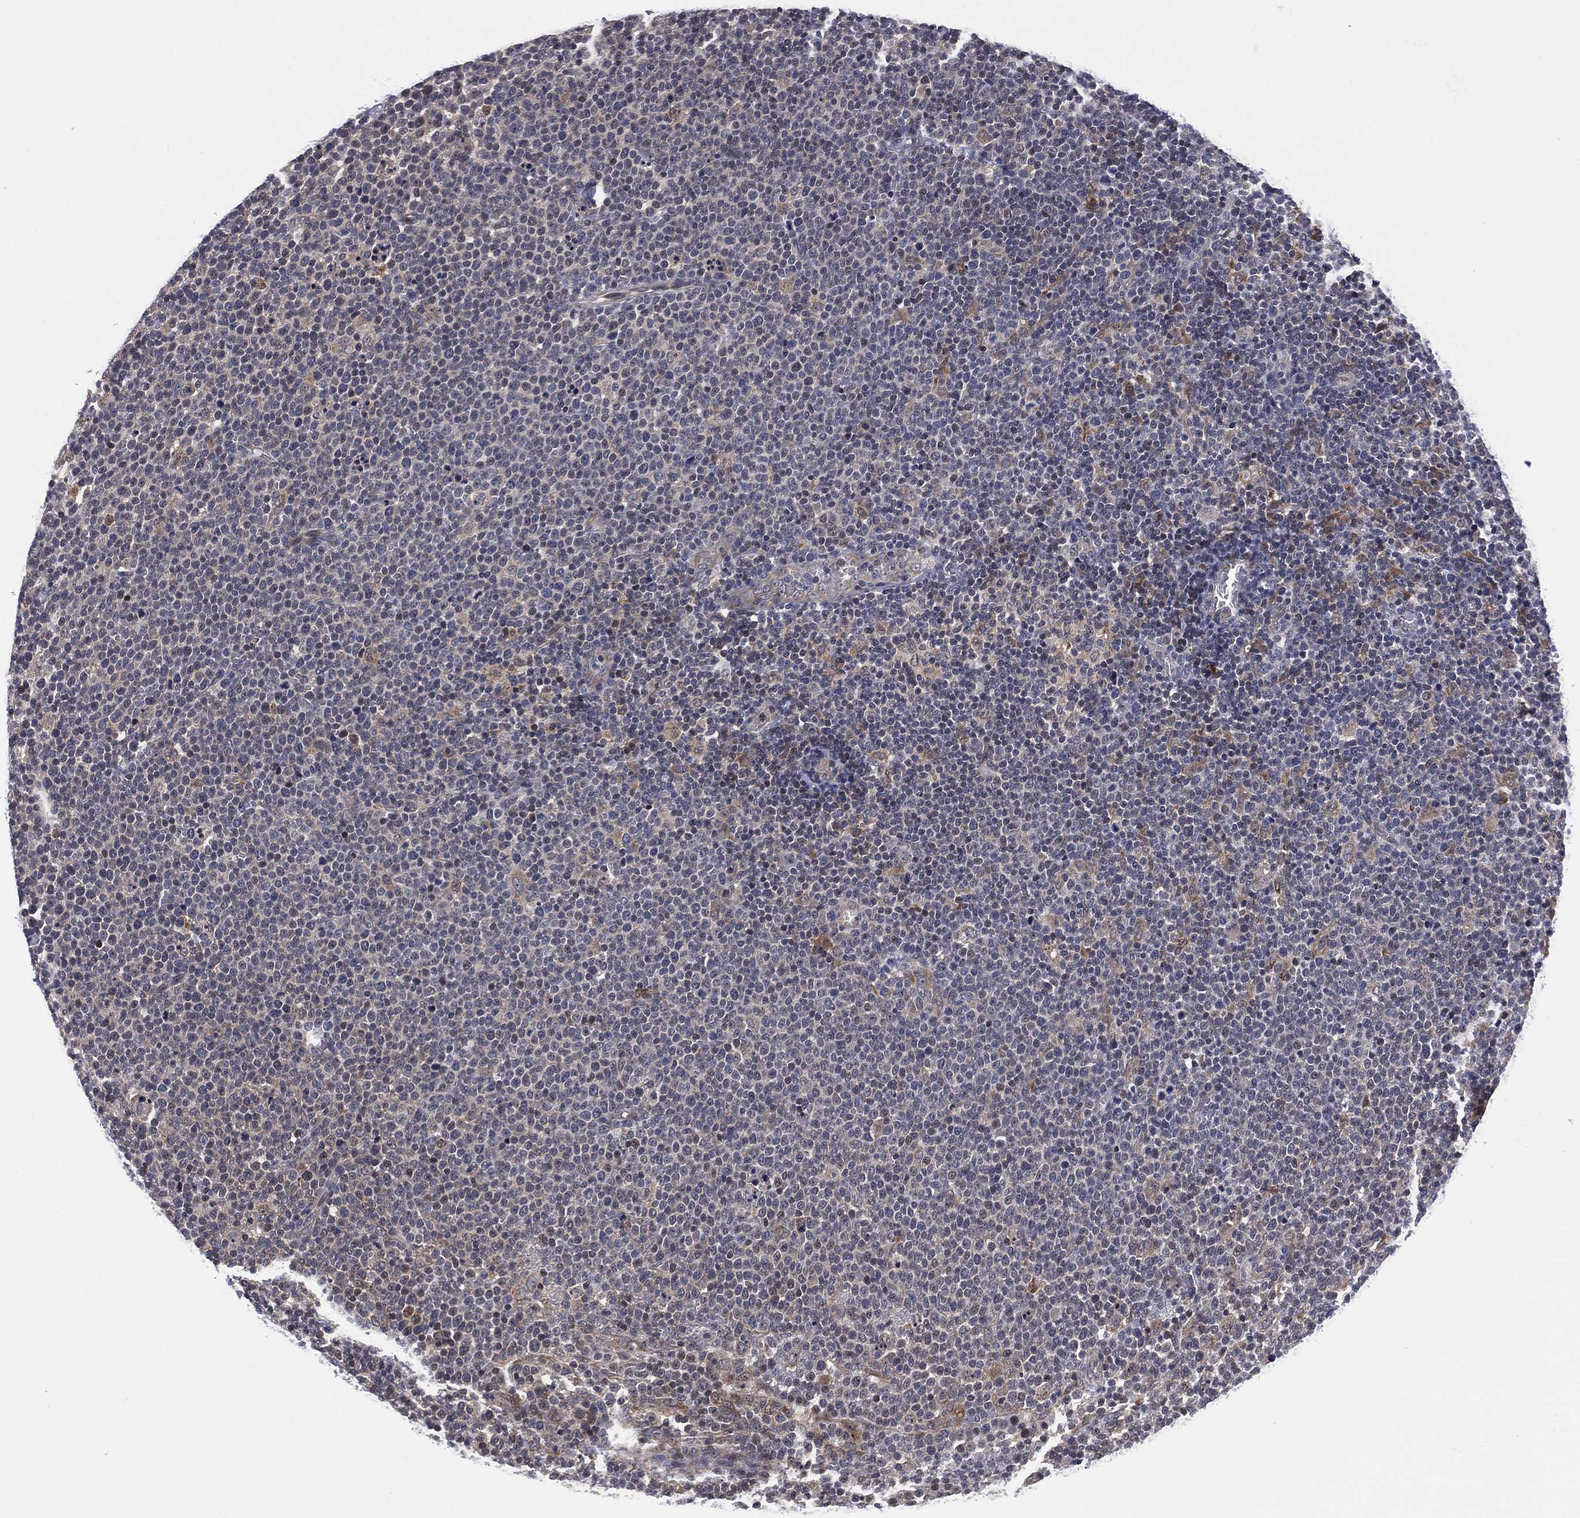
{"staining": {"intensity": "negative", "quantity": "none", "location": "none"}, "tissue": "lymphoma", "cell_type": "Tumor cells", "image_type": "cancer", "snomed": [{"axis": "morphology", "description": "Malignant lymphoma, non-Hodgkin's type, High grade"}, {"axis": "topography", "description": "Lymph node"}], "caption": "There is no significant positivity in tumor cells of lymphoma. Nuclei are stained in blue.", "gene": "SELENOO", "patient": {"sex": "male", "age": 61}}